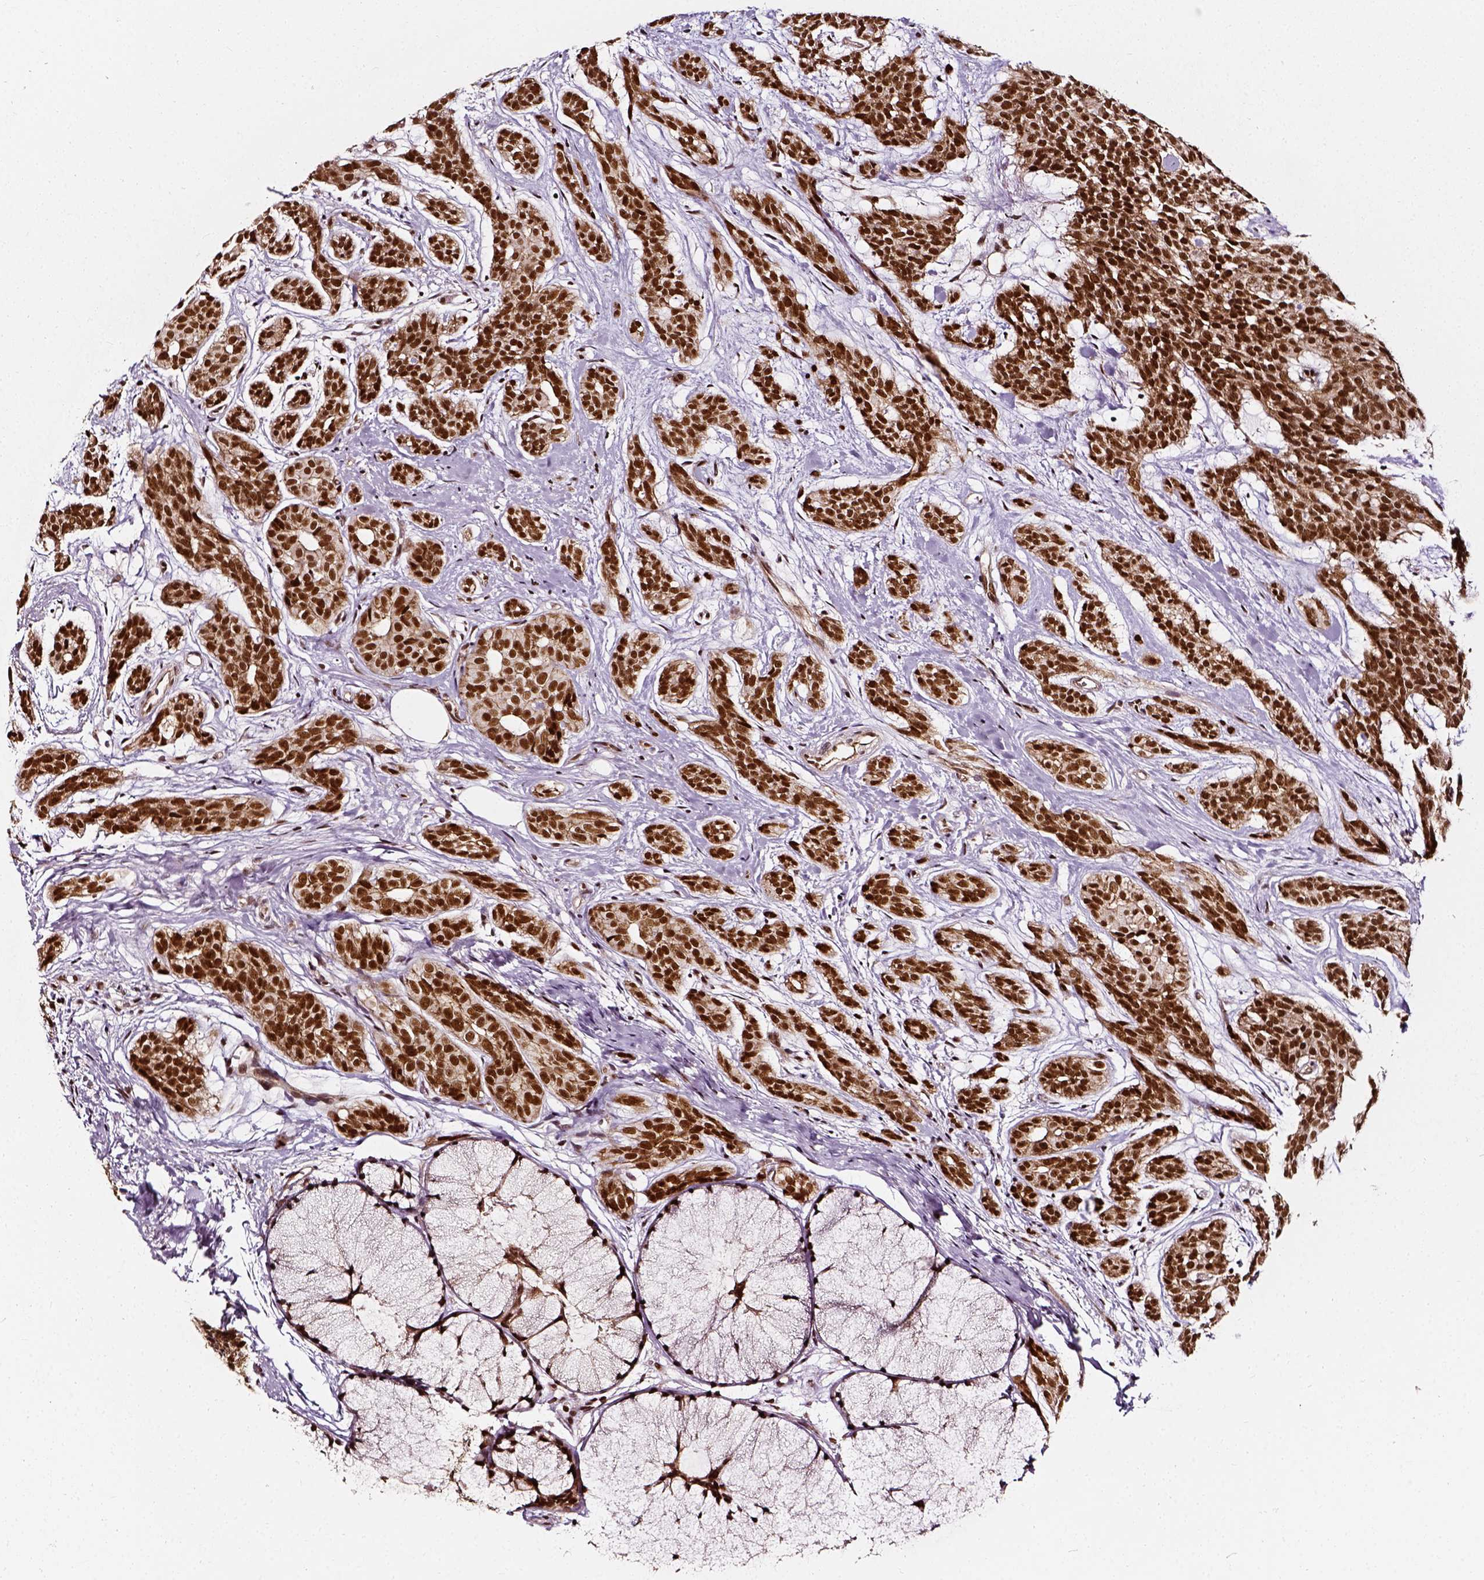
{"staining": {"intensity": "moderate", "quantity": ">75%", "location": "nuclear"}, "tissue": "head and neck cancer", "cell_type": "Tumor cells", "image_type": "cancer", "snomed": [{"axis": "morphology", "description": "Adenocarcinoma, NOS"}, {"axis": "topography", "description": "Head-Neck"}], "caption": "A high-resolution photomicrograph shows immunohistochemistry staining of head and neck cancer (adenocarcinoma), which exhibits moderate nuclear expression in about >75% of tumor cells.", "gene": "NACC1", "patient": {"sex": "male", "age": 66}}